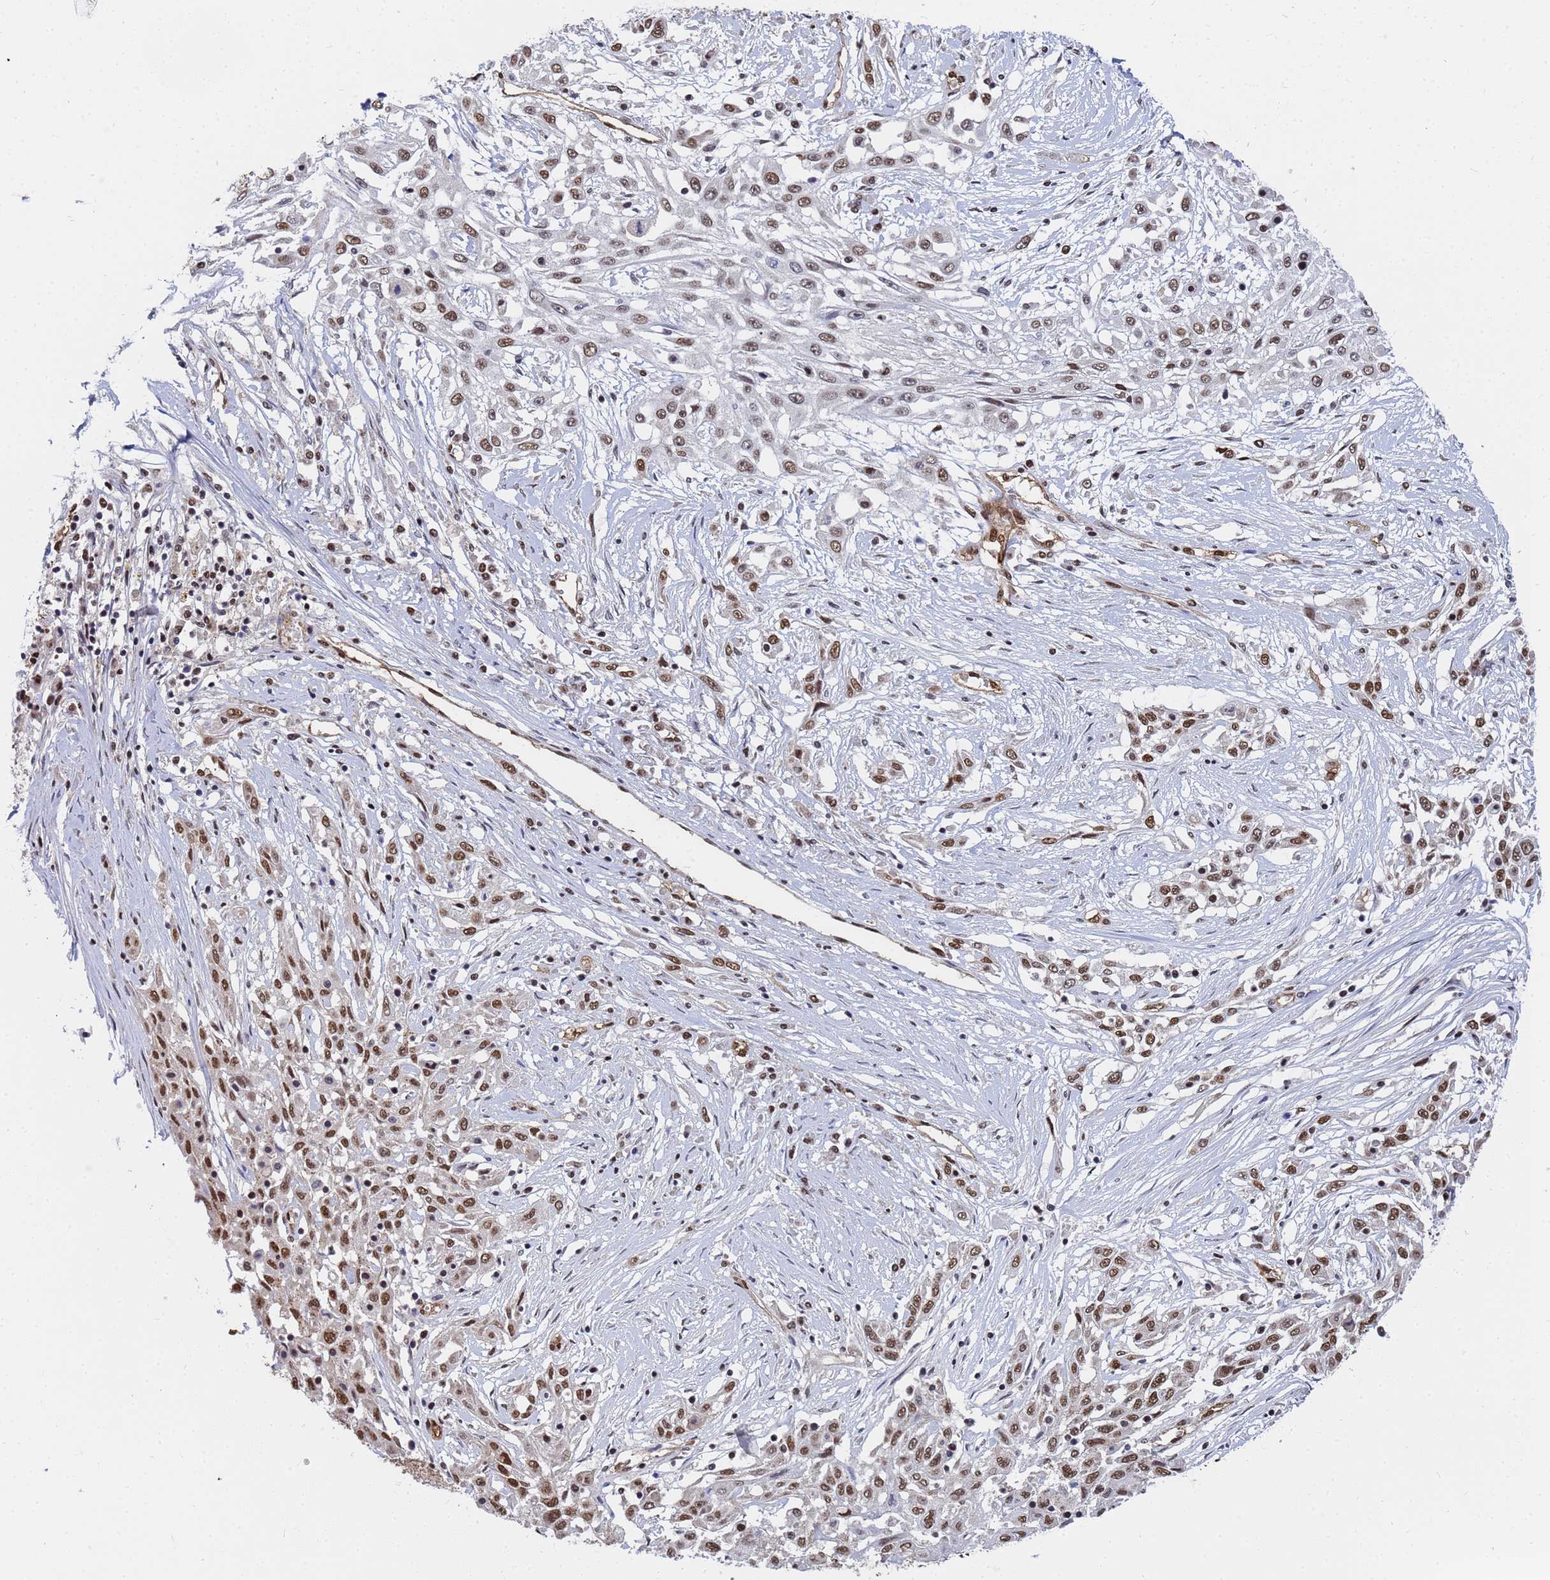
{"staining": {"intensity": "moderate", "quantity": ">75%", "location": "nuclear"}, "tissue": "skin cancer", "cell_type": "Tumor cells", "image_type": "cancer", "snomed": [{"axis": "morphology", "description": "Squamous cell carcinoma, NOS"}, {"axis": "morphology", "description": "Squamous cell carcinoma, metastatic, NOS"}, {"axis": "topography", "description": "Skin"}, {"axis": "topography", "description": "Lymph node"}], "caption": "Skin metastatic squamous cell carcinoma stained with a protein marker demonstrates moderate staining in tumor cells.", "gene": "RAVER2", "patient": {"sex": "male", "age": 75}}